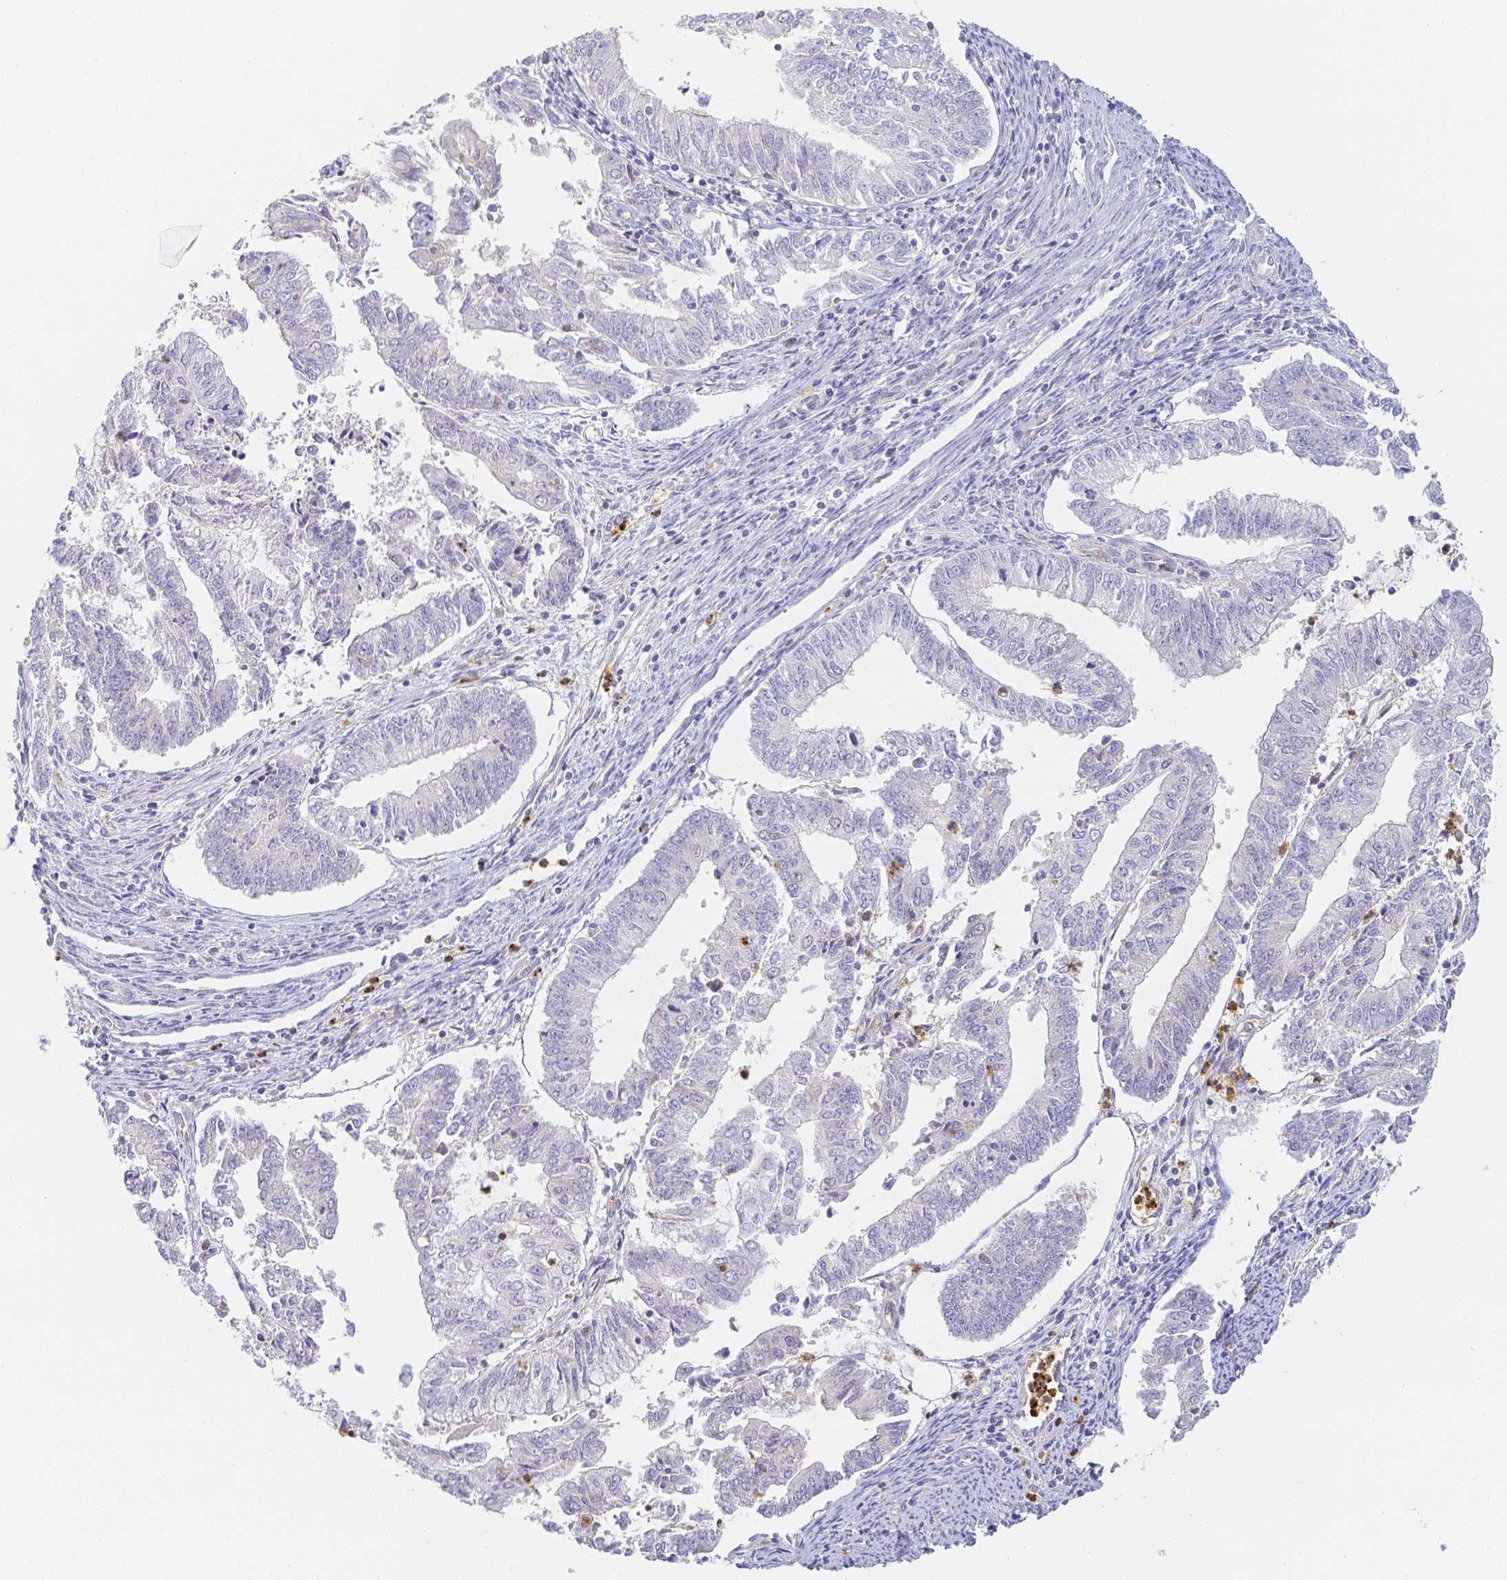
{"staining": {"intensity": "negative", "quantity": "none", "location": "none"}, "tissue": "endometrial cancer", "cell_type": "Tumor cells", "image_type": "cancer", "snomed": [{"axis": "morphology", "description": "Adenocarcinoma, NOS"}, {"axis": "topography", "description": "Endometrium"}], "caption": "Tumor cells are negative for protein expression in human adenocarcinoma (endometrial). (Stains: DAB (3,3'-diaminobenzidine) immunohistochemistry (IHC) with hematoxylin counter stain, Microscopy: brightfield microscopy at high magnification).", "gene": "KCNH1", "patient": {"sex": "female", "age": 61}}